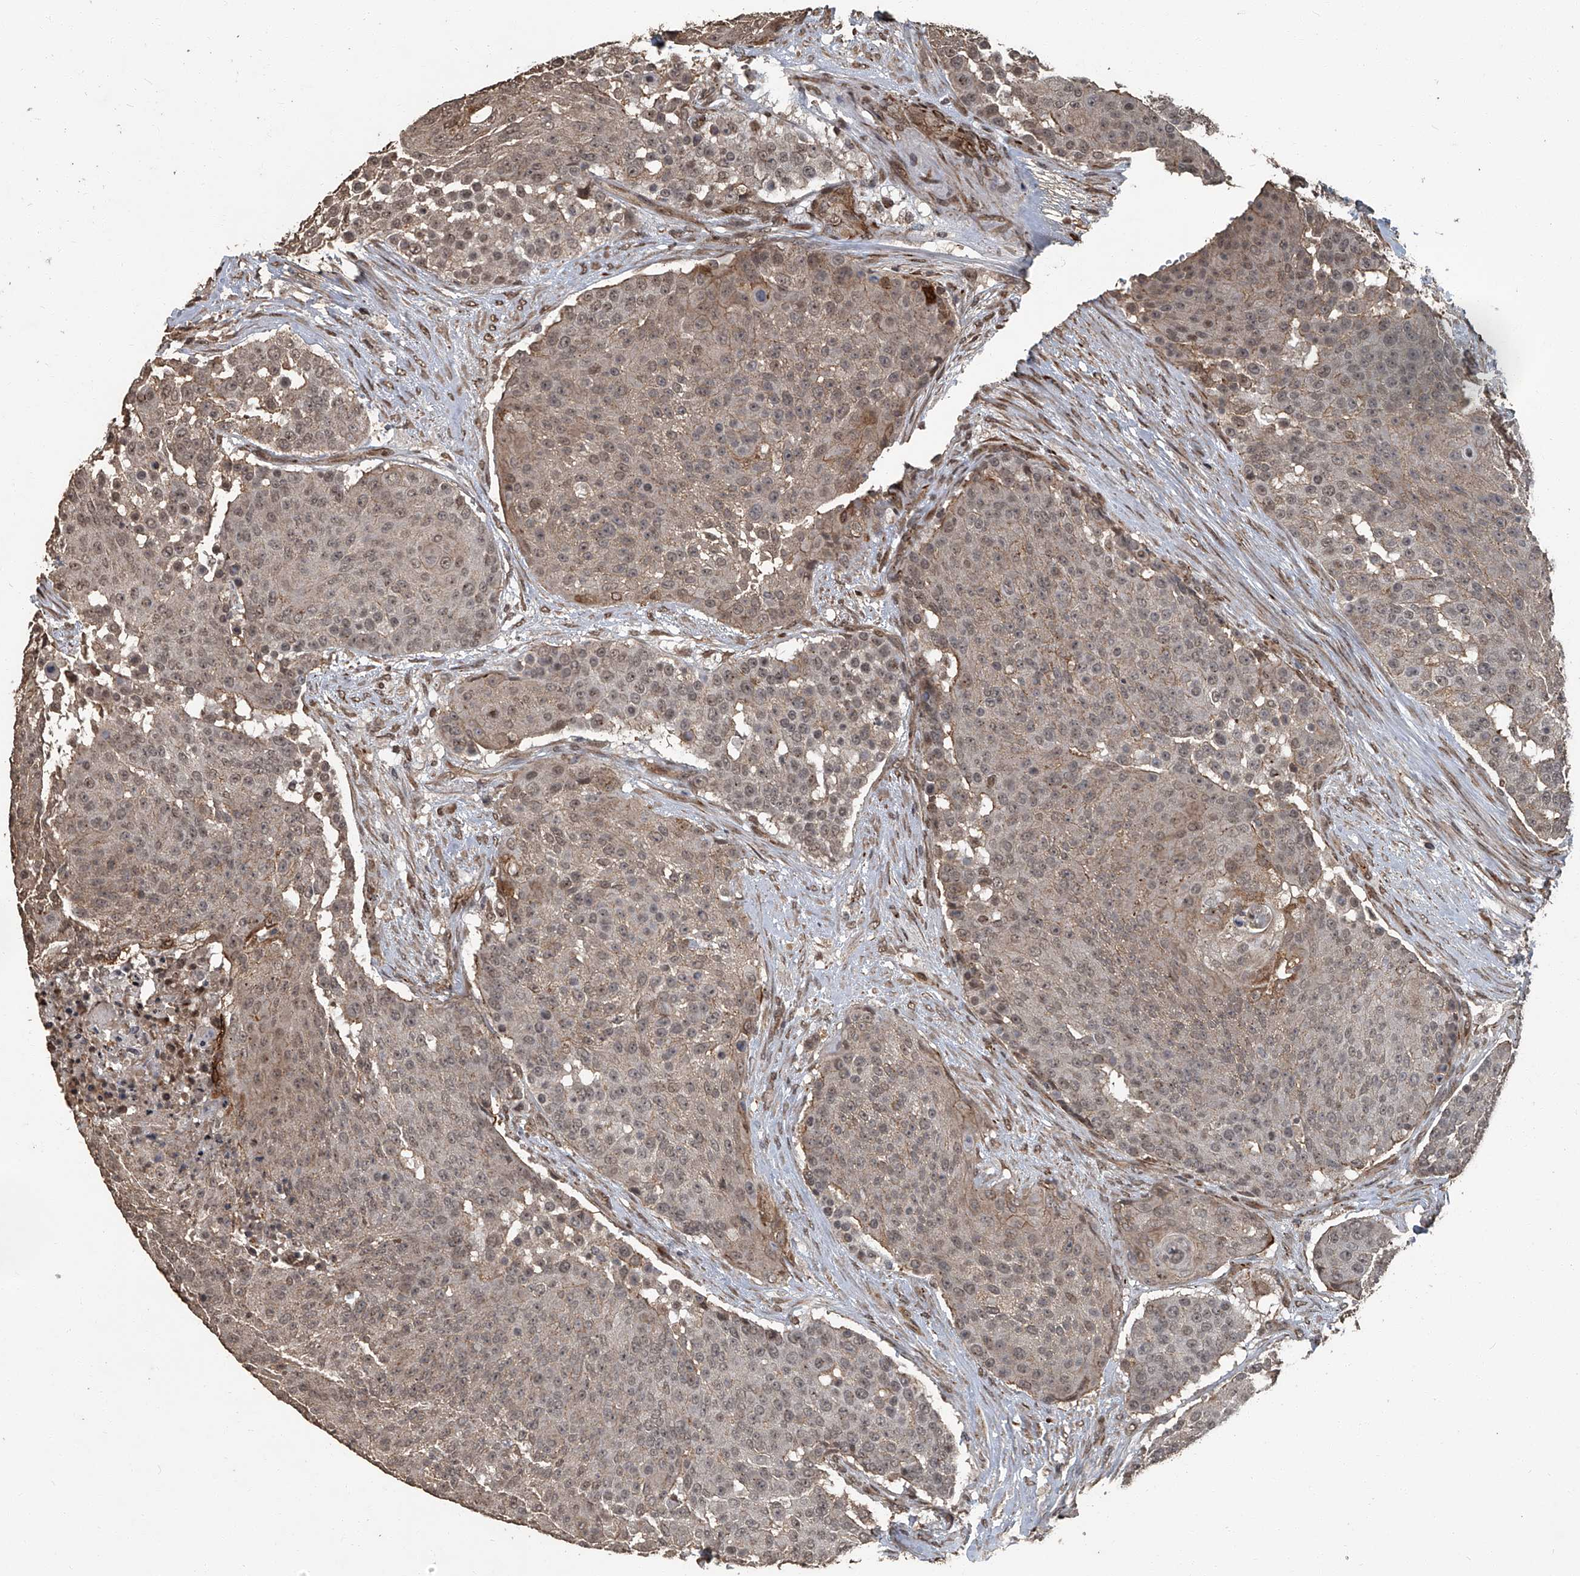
{"staining": {"intensity": "weak", "quantity": ">75%", "location": "cytoplasmic/membranous,nuclear"}, "tissue": "urothelial cancer", "cell_type": "Tumor cells", "image_type": "cancer", "snomed": [{"axis": "morphology", "description": "Urothelial carcinoma, High grade"}, {"axis": "topography", "description": "Urinary bladder"}], "caption": "Protein positivity by immunohistochemistry displays weak cytoplasmic/membranous and nuclear positivity in approximately >75% of tumor cells in urothelial cancer.", "gene": "GPR132", "patient": {"sex": "female", "age": 63}}